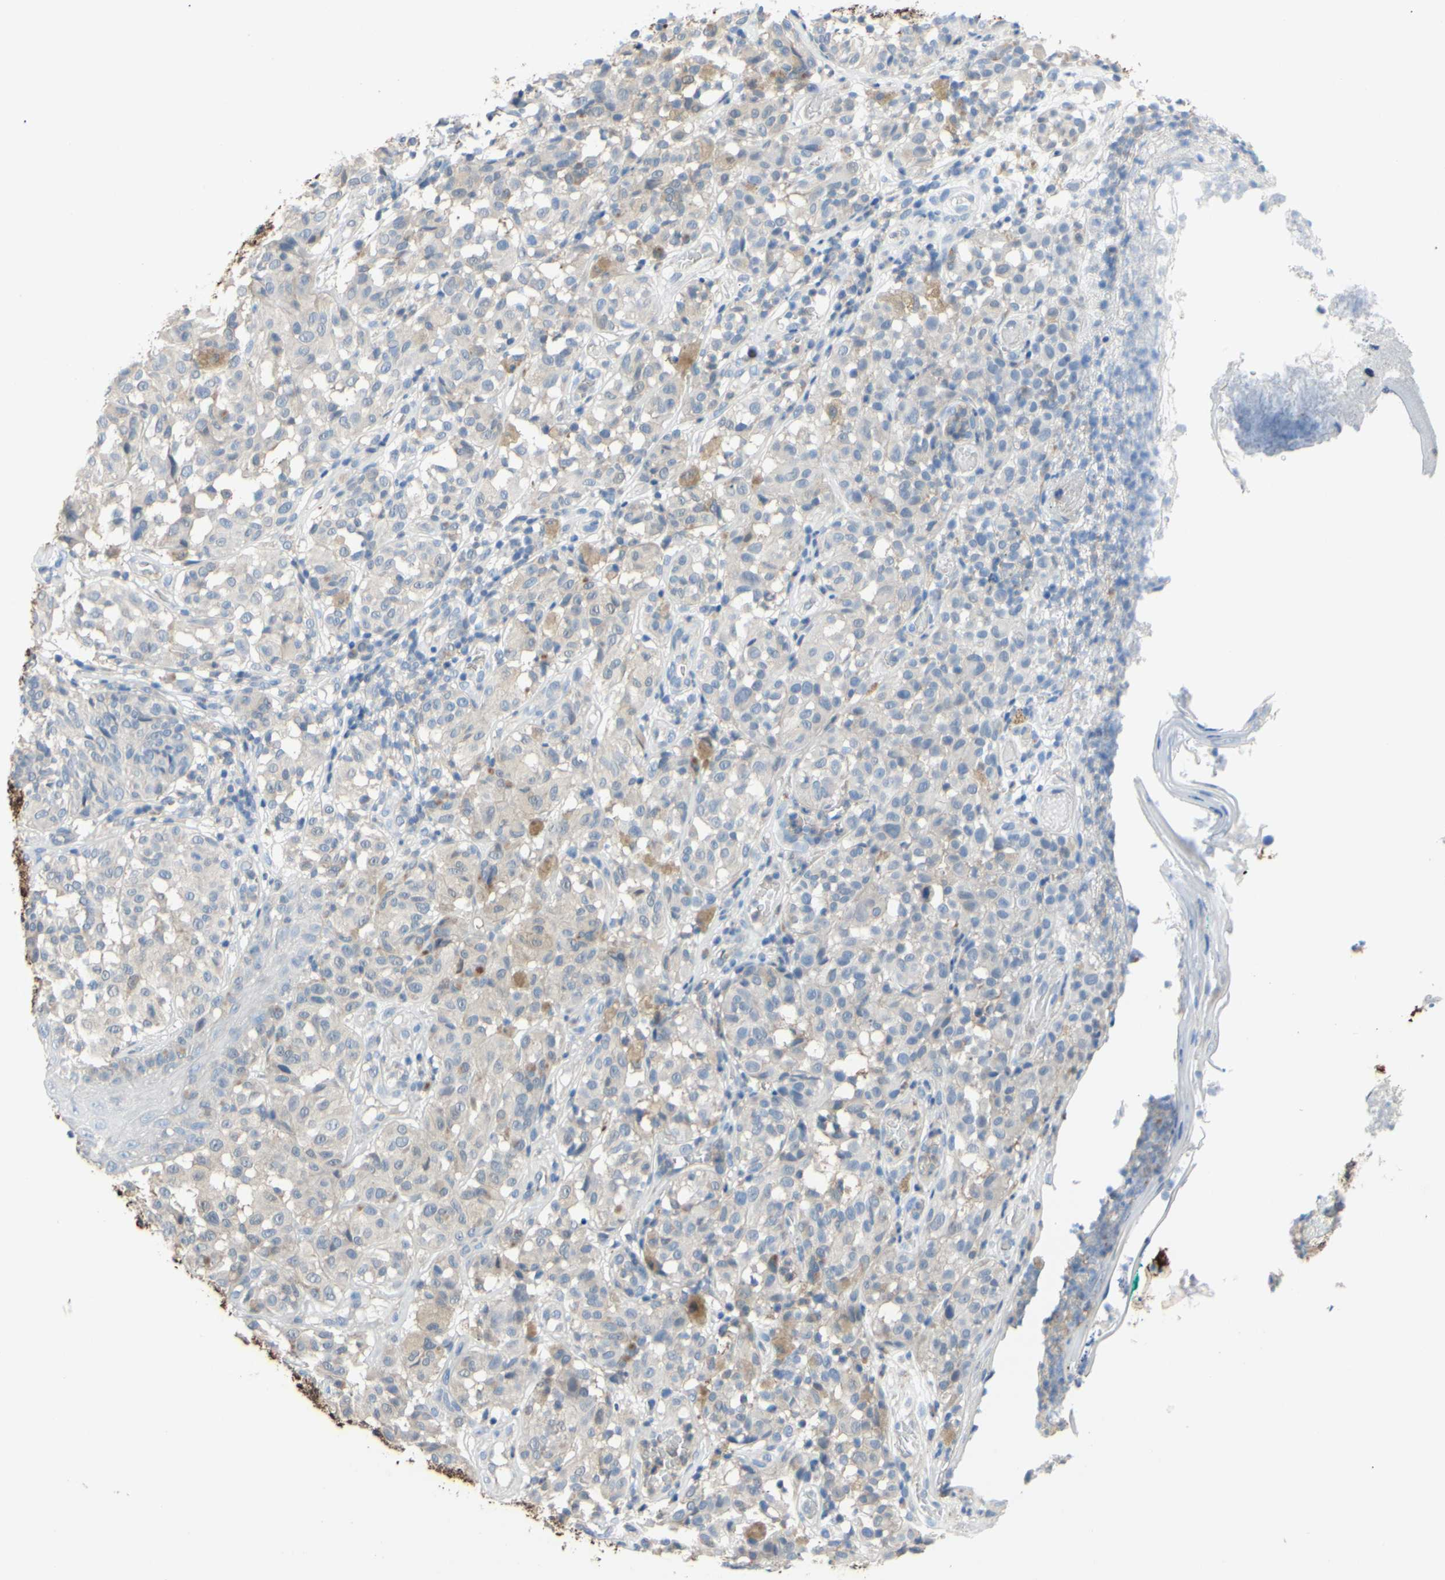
{"staining": {"intensity": "negative", "quantity": "none", "location": "none"}, "tissue": "melanoma", "cell_type": "Tumor cells", "image_type": "cancer", "snomed": [{"axis": "morphology", "description": "Malignant melanoma, NOS"}, {"axis": "topography", "description": "Skin"}], "caption": "Immunohistochemistry (IHC) of malignant melanoma reveals no positivity in tumor cells. Nuclei are stained in blue.", "gene": "UPK3B", "patient": {"sex": "female", "age": 46}}